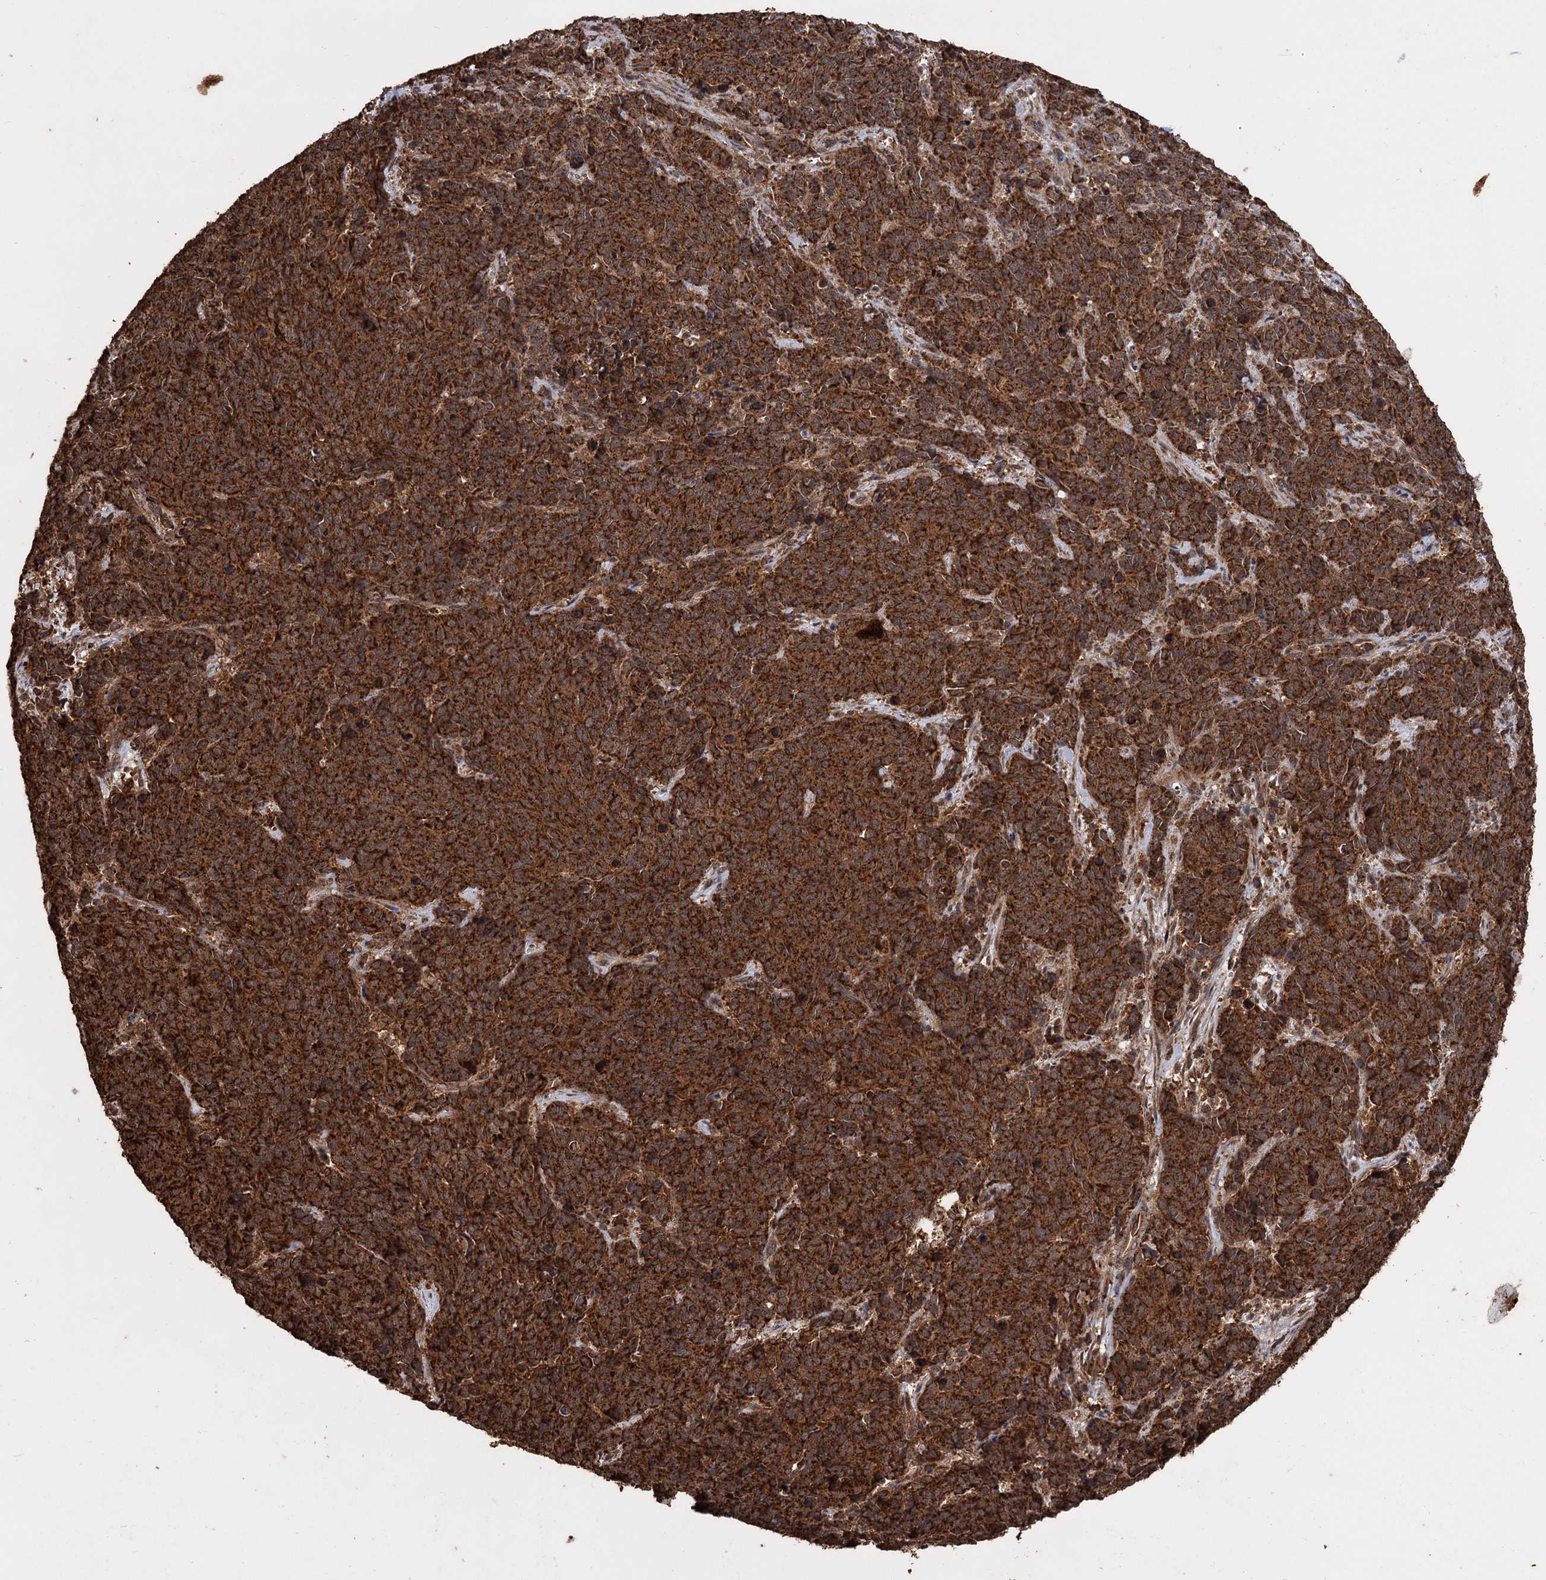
{"staining": {"intensity": "strong", "quantity": ">75%", "location": "cytoplasmic/membranous"}, "tissue": "cervical cancer", "cell_type": "Tumor cells", "image_type": "cancer", "snomed": [{"axis": "morphology", "description": "Squamous cell carcinoma, NOS"}, {"axis": "topography", "description": "Cervix"}], "caption": "About >75% of tumor cells in human cervical cancer show strong cytoplasmic/membranous protein positivity as visualized by brown immunohistochemical staining.", "gene": "IPO4", "patient": {"sex": "female", "age": 60}}